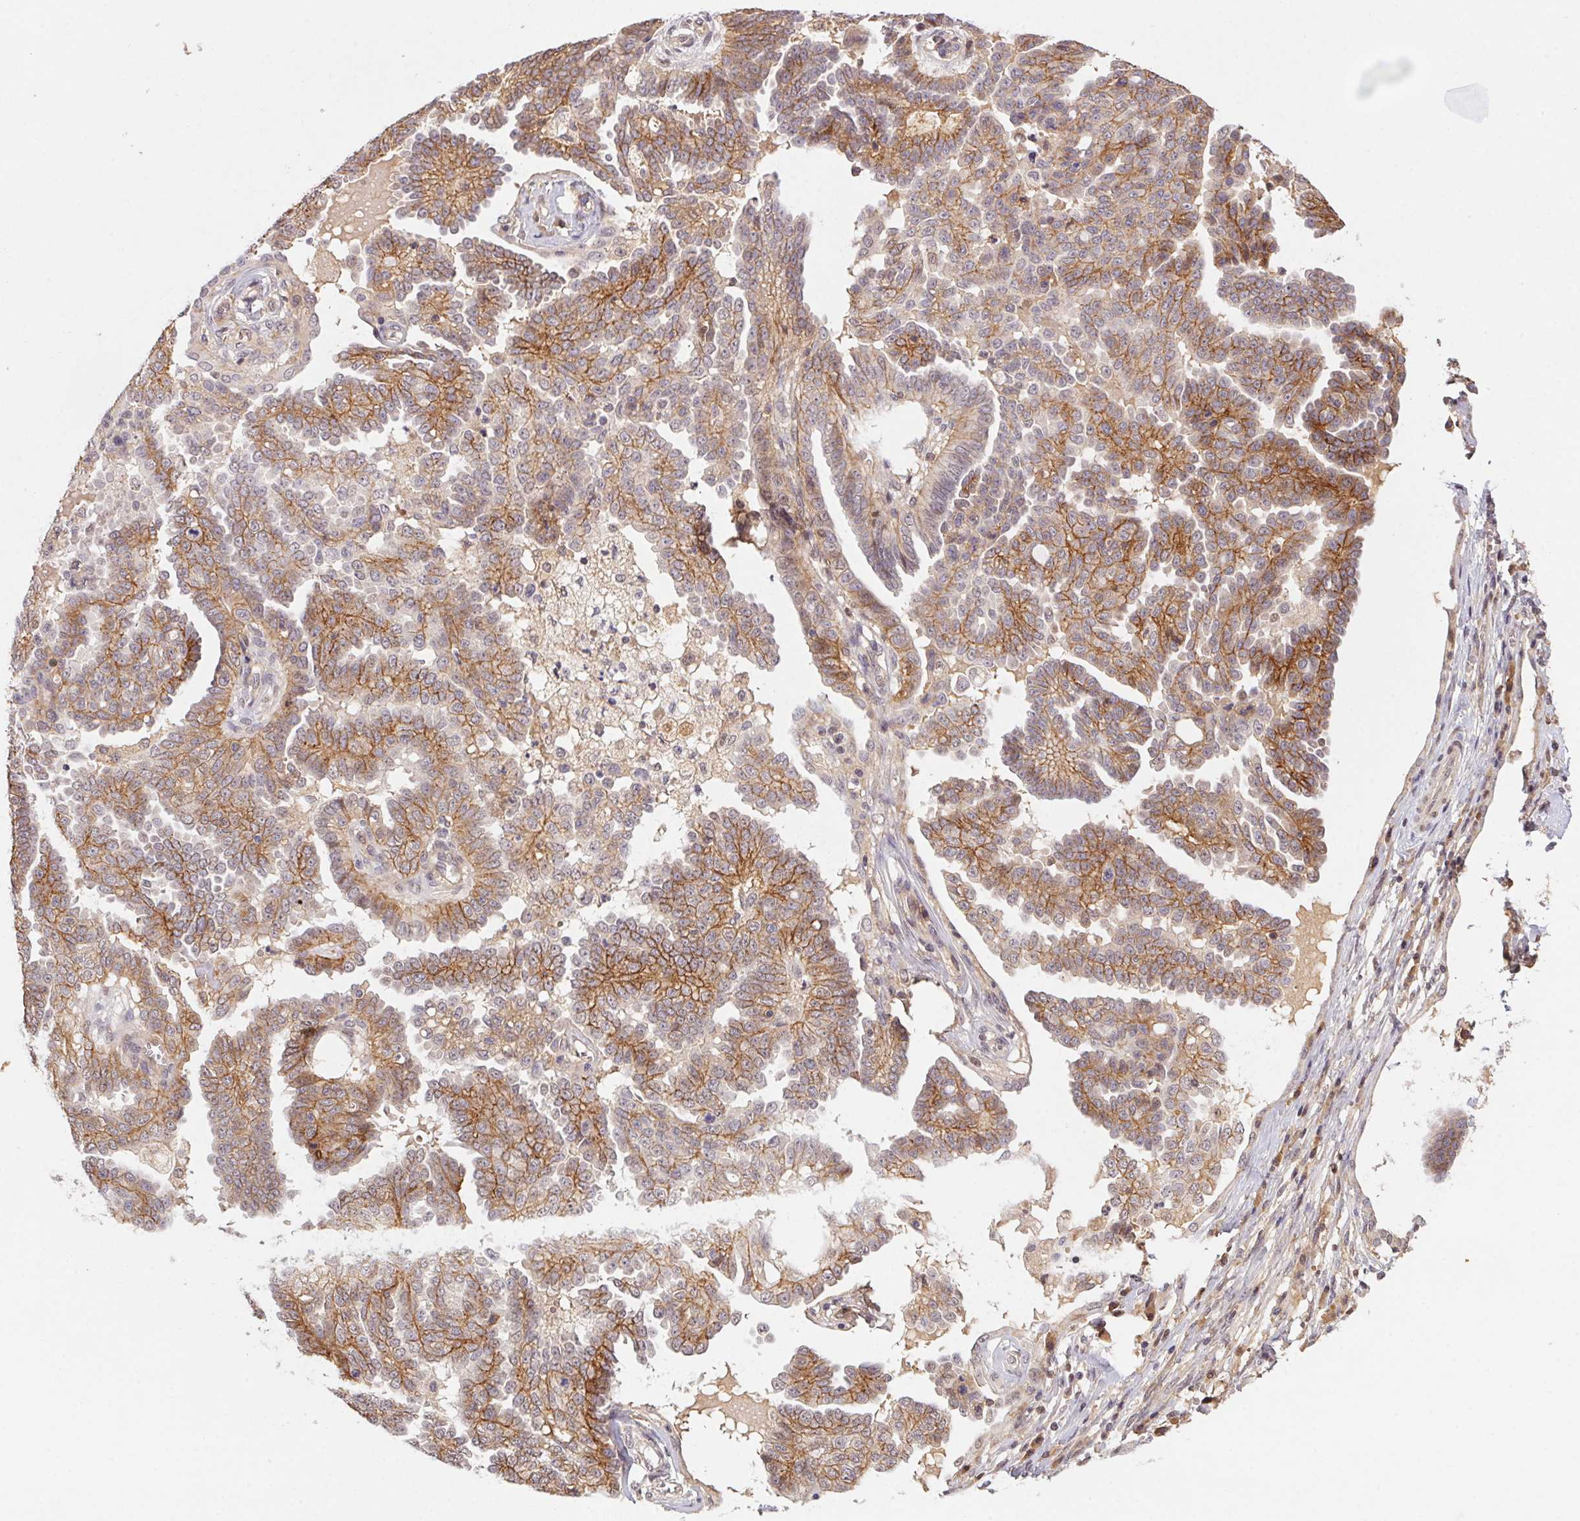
{"staining": {"intensity": "moderate", "quantity": "25%-75%", "location": "cytoplasmic/membranous"}, "tissue": "ovarian cancer", "cell_type": "Tumor cells", "image_type": "cancer", "snomed": [{"axis": "morphology", "description": "Cystadenocarcinoma, serous, NOS"}, {"axis": "topography", "description": "Ovary"}], "caption": "Ovarian cancer stained with a protein marker displays moderate staining in tumor cells.", "gene": "SLC52A2", "patient": {"sex": "female", "age": 71}}